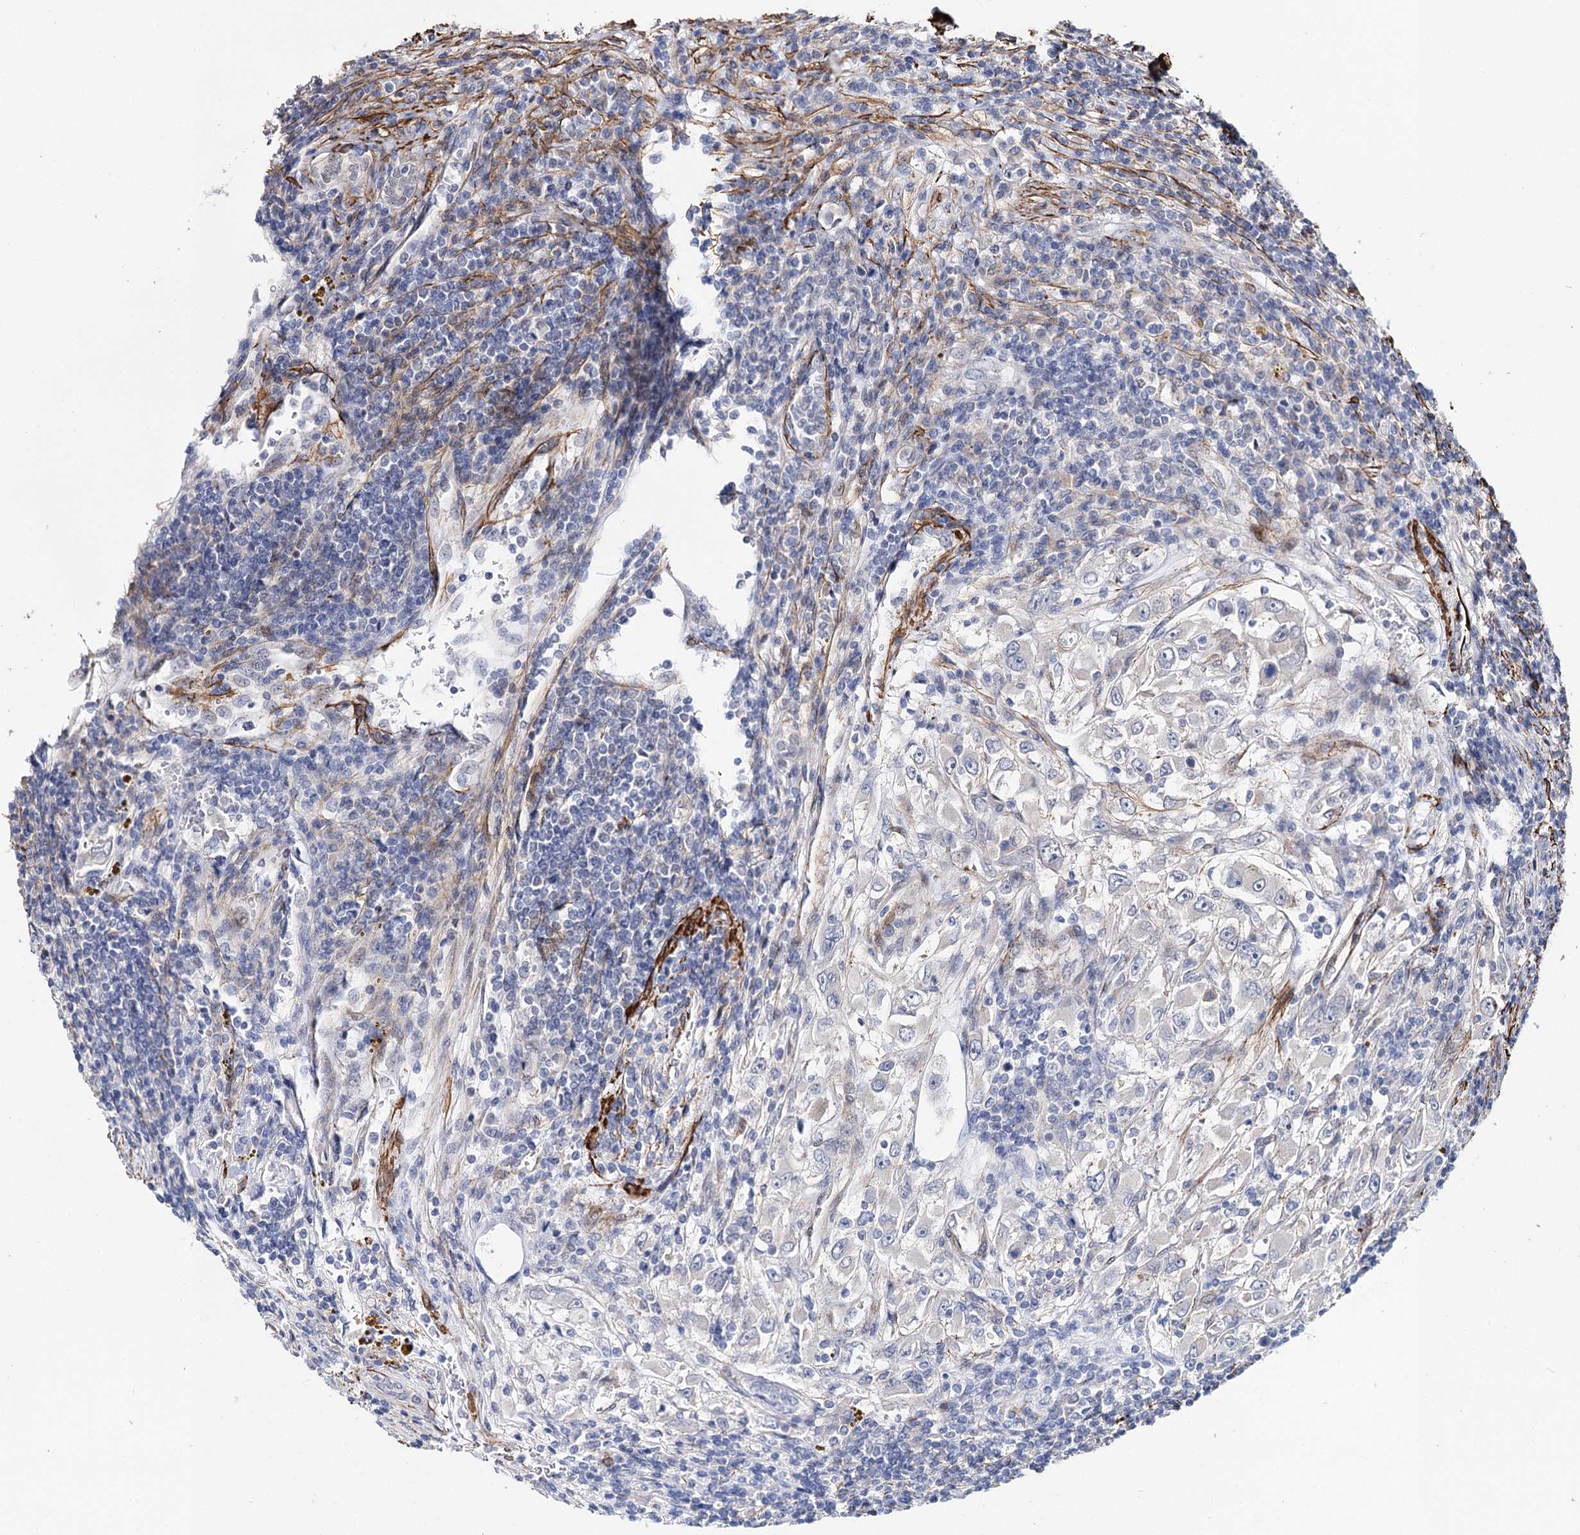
{"staining": {"intensity": "negative", "quantity": "none", "location": "none"}, "tissue": "renal cancer", "cell_type": "Tumor cells", "image_type": "cancer", "snomed": [{"axis": "morphology", "description": "Adenocarcinoma, NOS"}, {"axis": "topography", "description": "Kidney"}], "caption": "Tumor cells are negative for brown protein staining in renal cancer (adenocarcinoma).", "gene": "CFAP46", "patient": {"sex": "female", "age": 52}}